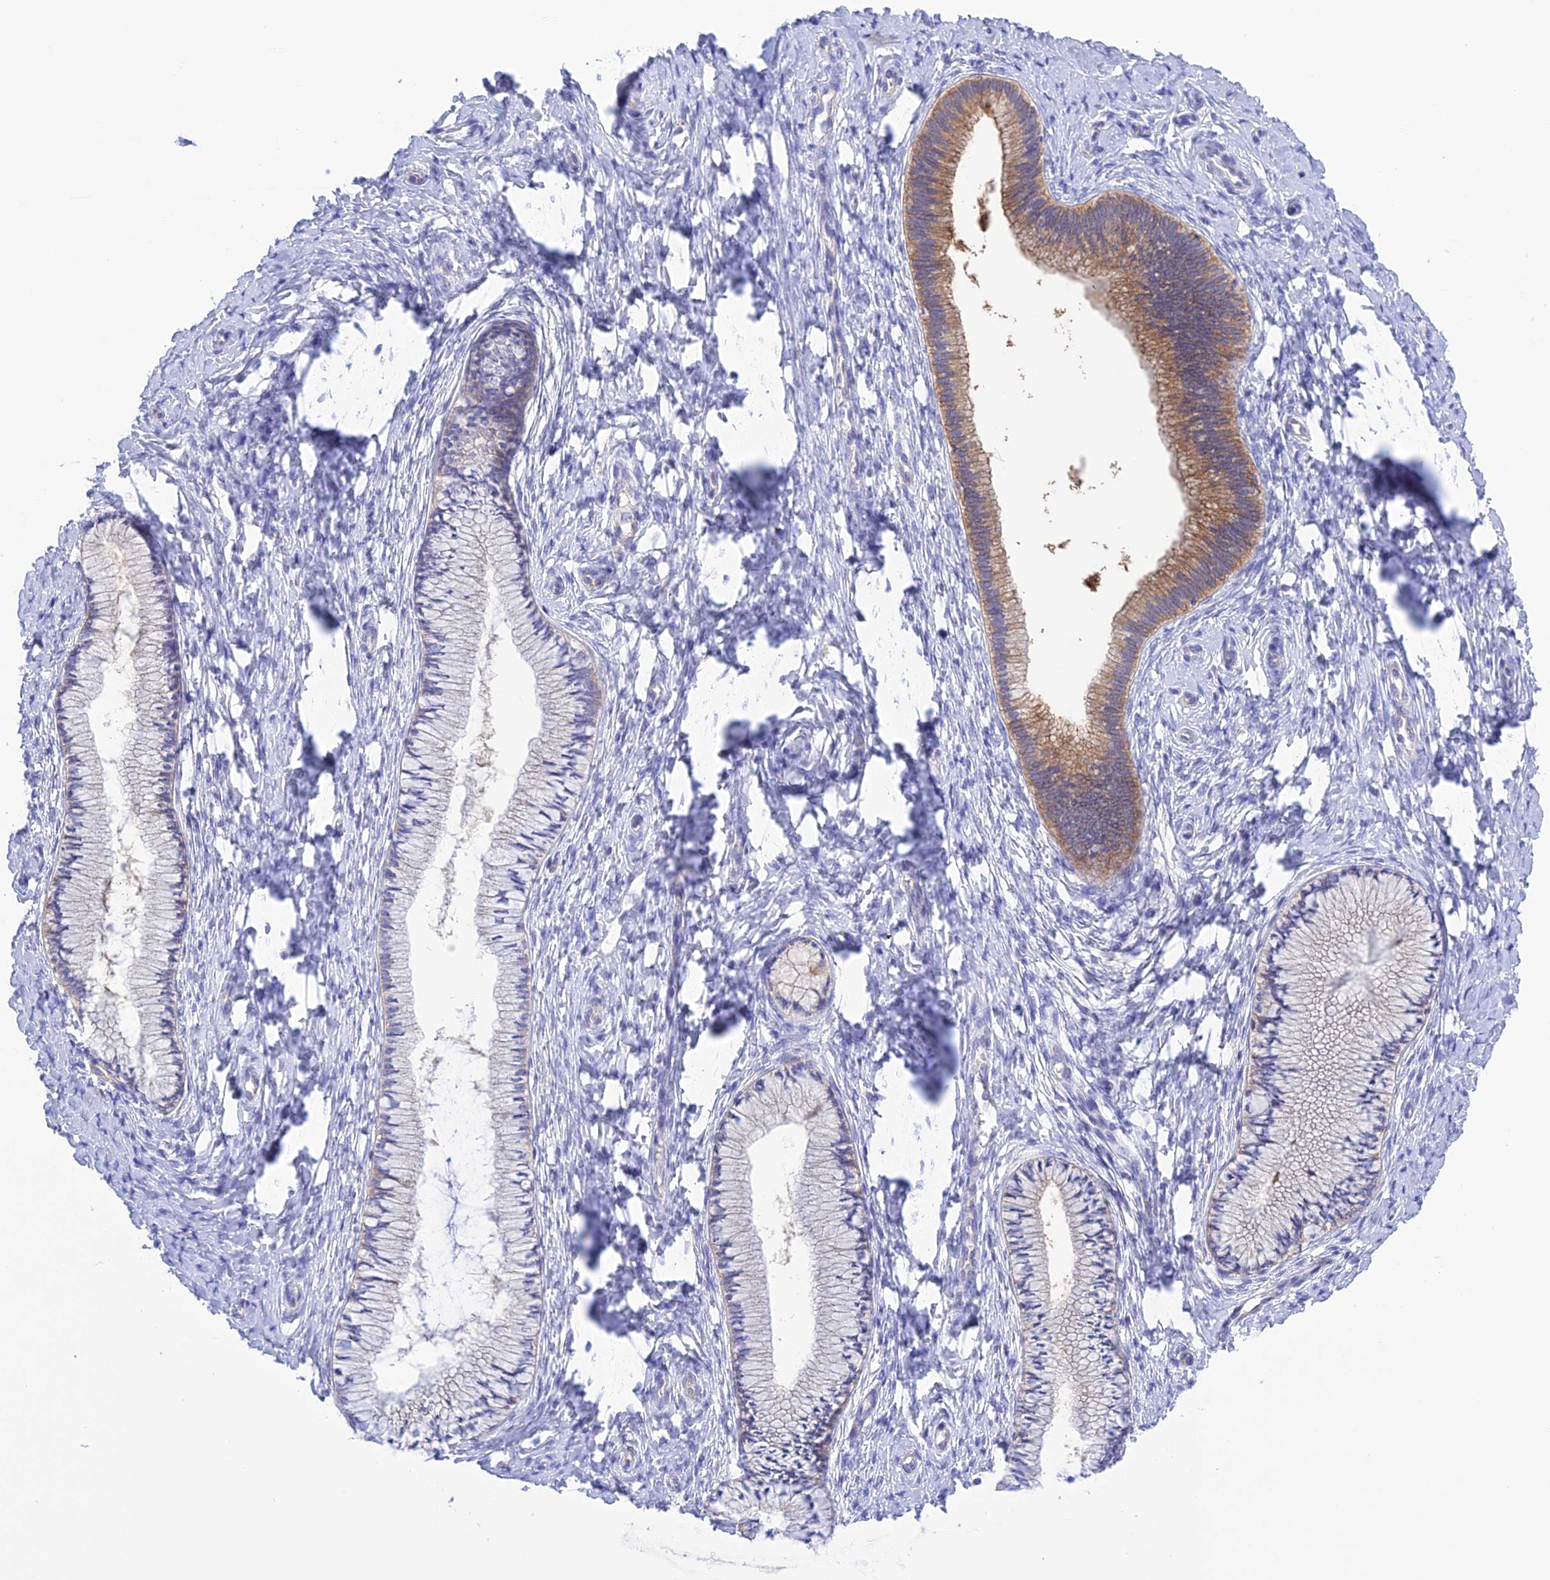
{"staining": {"intensity": "moderate", "quantity": "<25%", "location": "cytoplasmic/membranous"}, "tissue": "cervix", "cell_type": "Glandular cells", "image_type": "normal", "snomed": [{"axis": "morphology", "description": "Normal tissue, NOS"}, {"axis": "topography", "description": "Cervix"}], "caption": "Human cervix stained with a brown dye shows moderate cytoplasmic/membranous positive expression in about <25% of glandular cells.", "gene": "CHSY3", "patient": {"sex": "female", "age": 36}}